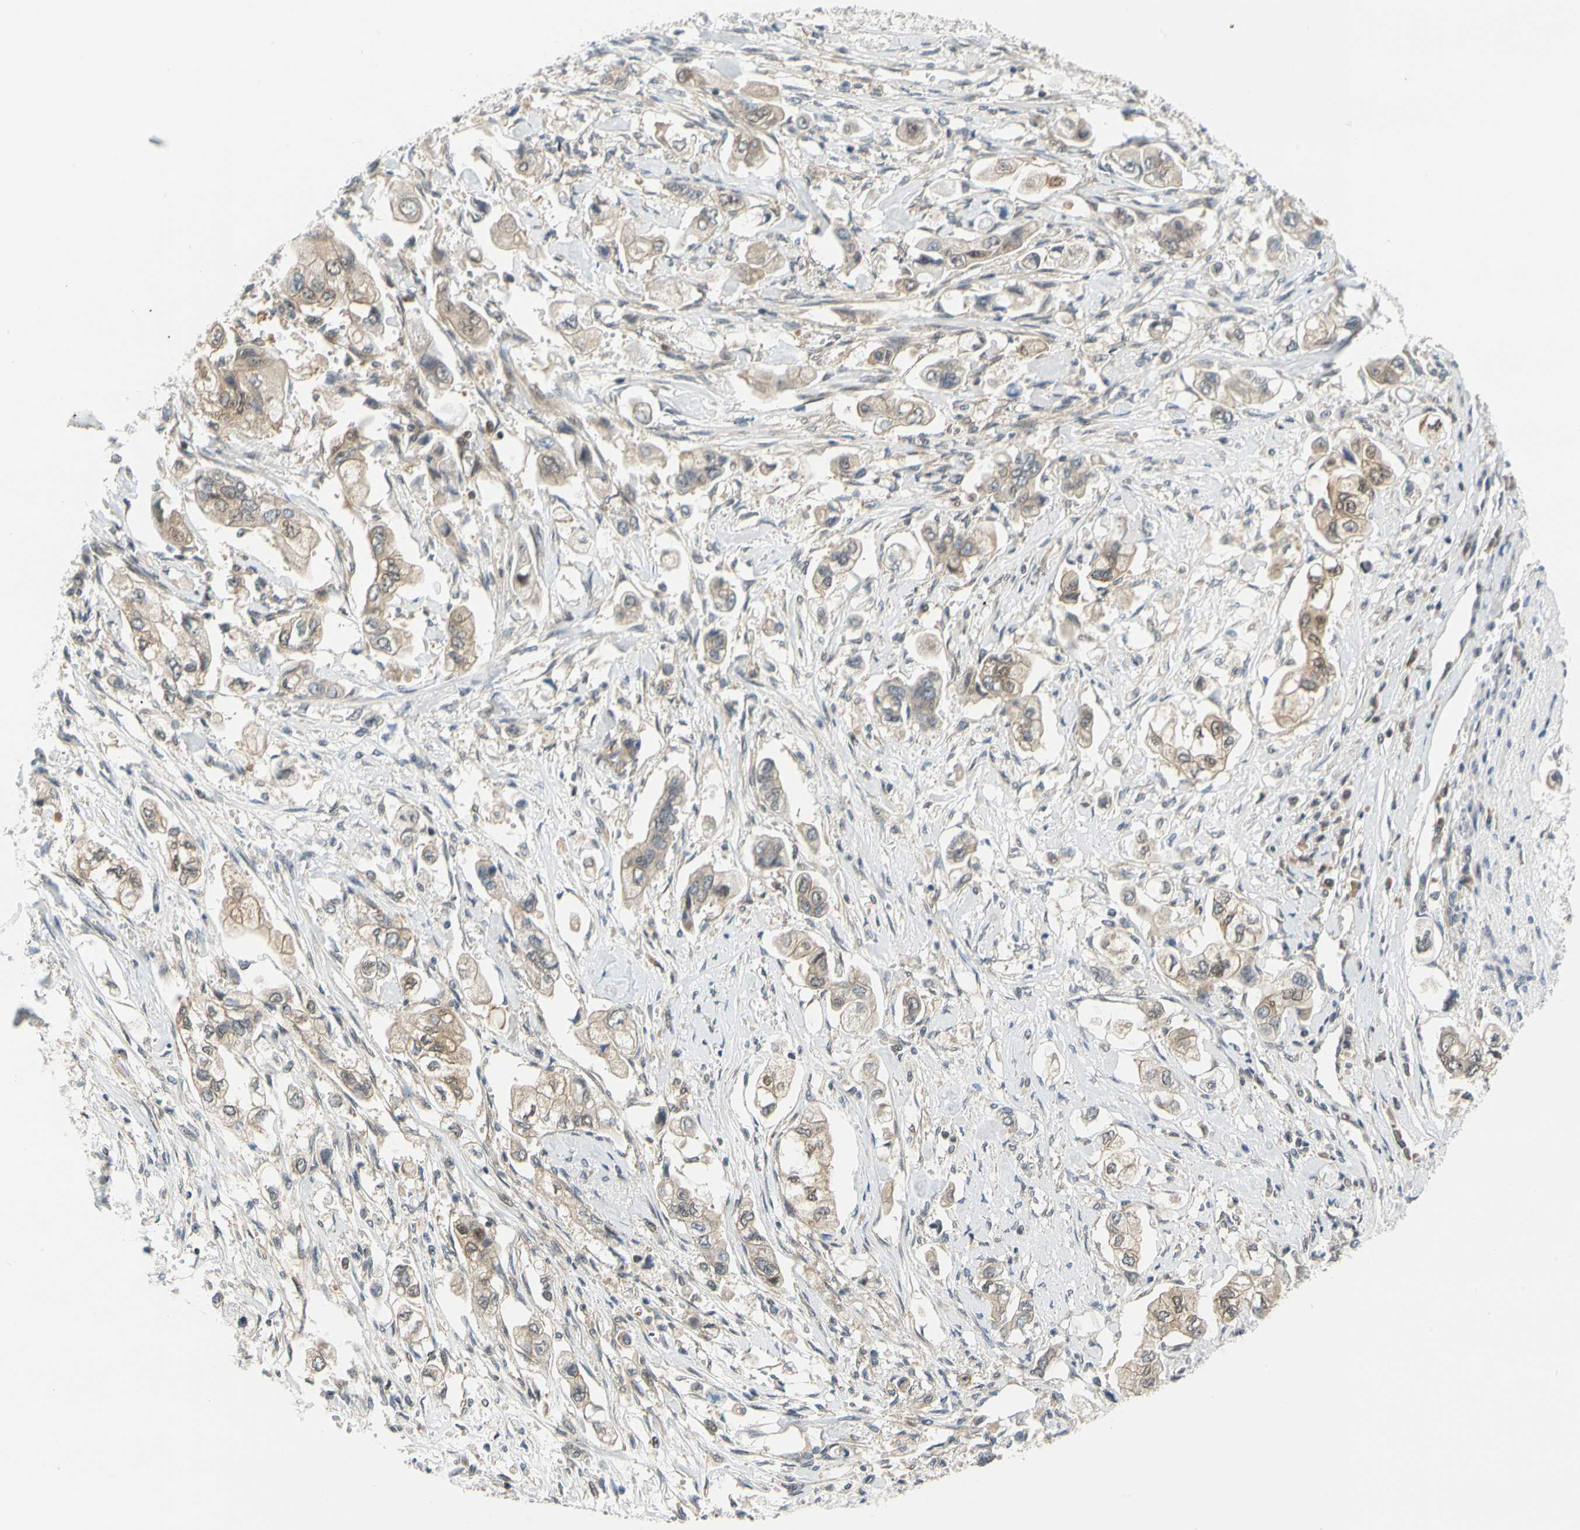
{"staining": {"intensity": "weak", "quantity": "25%-75%", "location": "cytoplasmic/membranous"}, "tissue": "stomach cancer", "cell_type": "Tumor cells", "image_type": "cancer", "snomed": [{"axis": "morphology", "description": "Adenocarcinoma, NOS"}, {"axis": "topography", "description": "Stomach"}], "caption": "The immunohistochemical stain highlights weak cytoplasmic/membranous staining in tumor cells of stomach cancer tissue.", "gene": "MAPK9", "patient": {"sex": "male", "age": 62}}